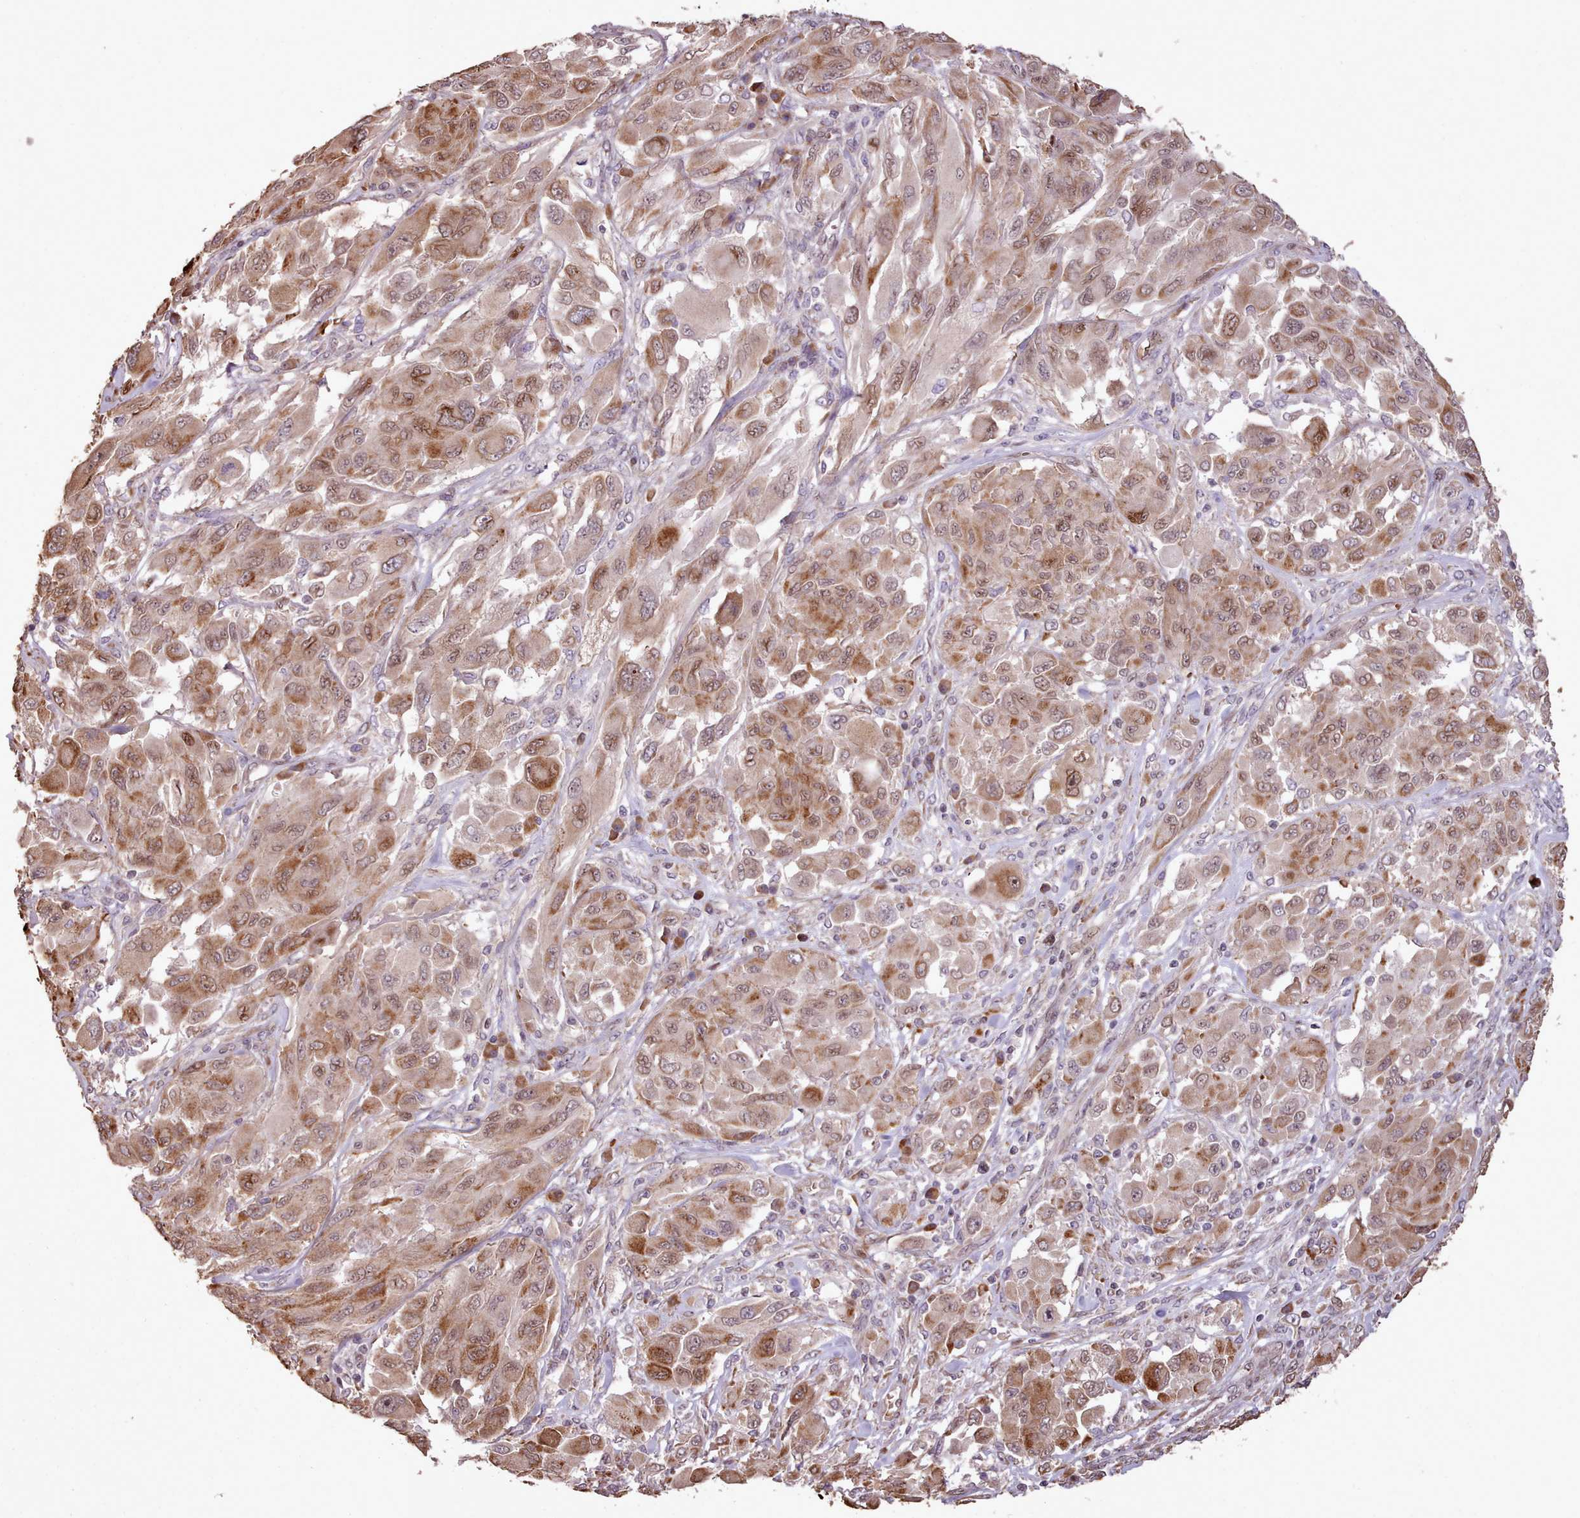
{"staining": {"intensity": "moderate", "quantity": ">75%", "location": "cytoplasmic/membranous,nuclear"}, "tissue": "melanoma", "cell_type": "Tumor cells", "image_type": "cancer", "snomed": [{"axis": "morphology", "description": "Malignant melanoma, NOS"}, {"axis": "topography", "description": "Skin"}], "caption": "The micrograph demonstrates a brown stain indicating the presence of a protein in the cytoplasmic/membranous and nuclear of tumor cells in malignant melanoma.", "gene": "CABP1", "patient": {"sex": "female", "age": 91}}